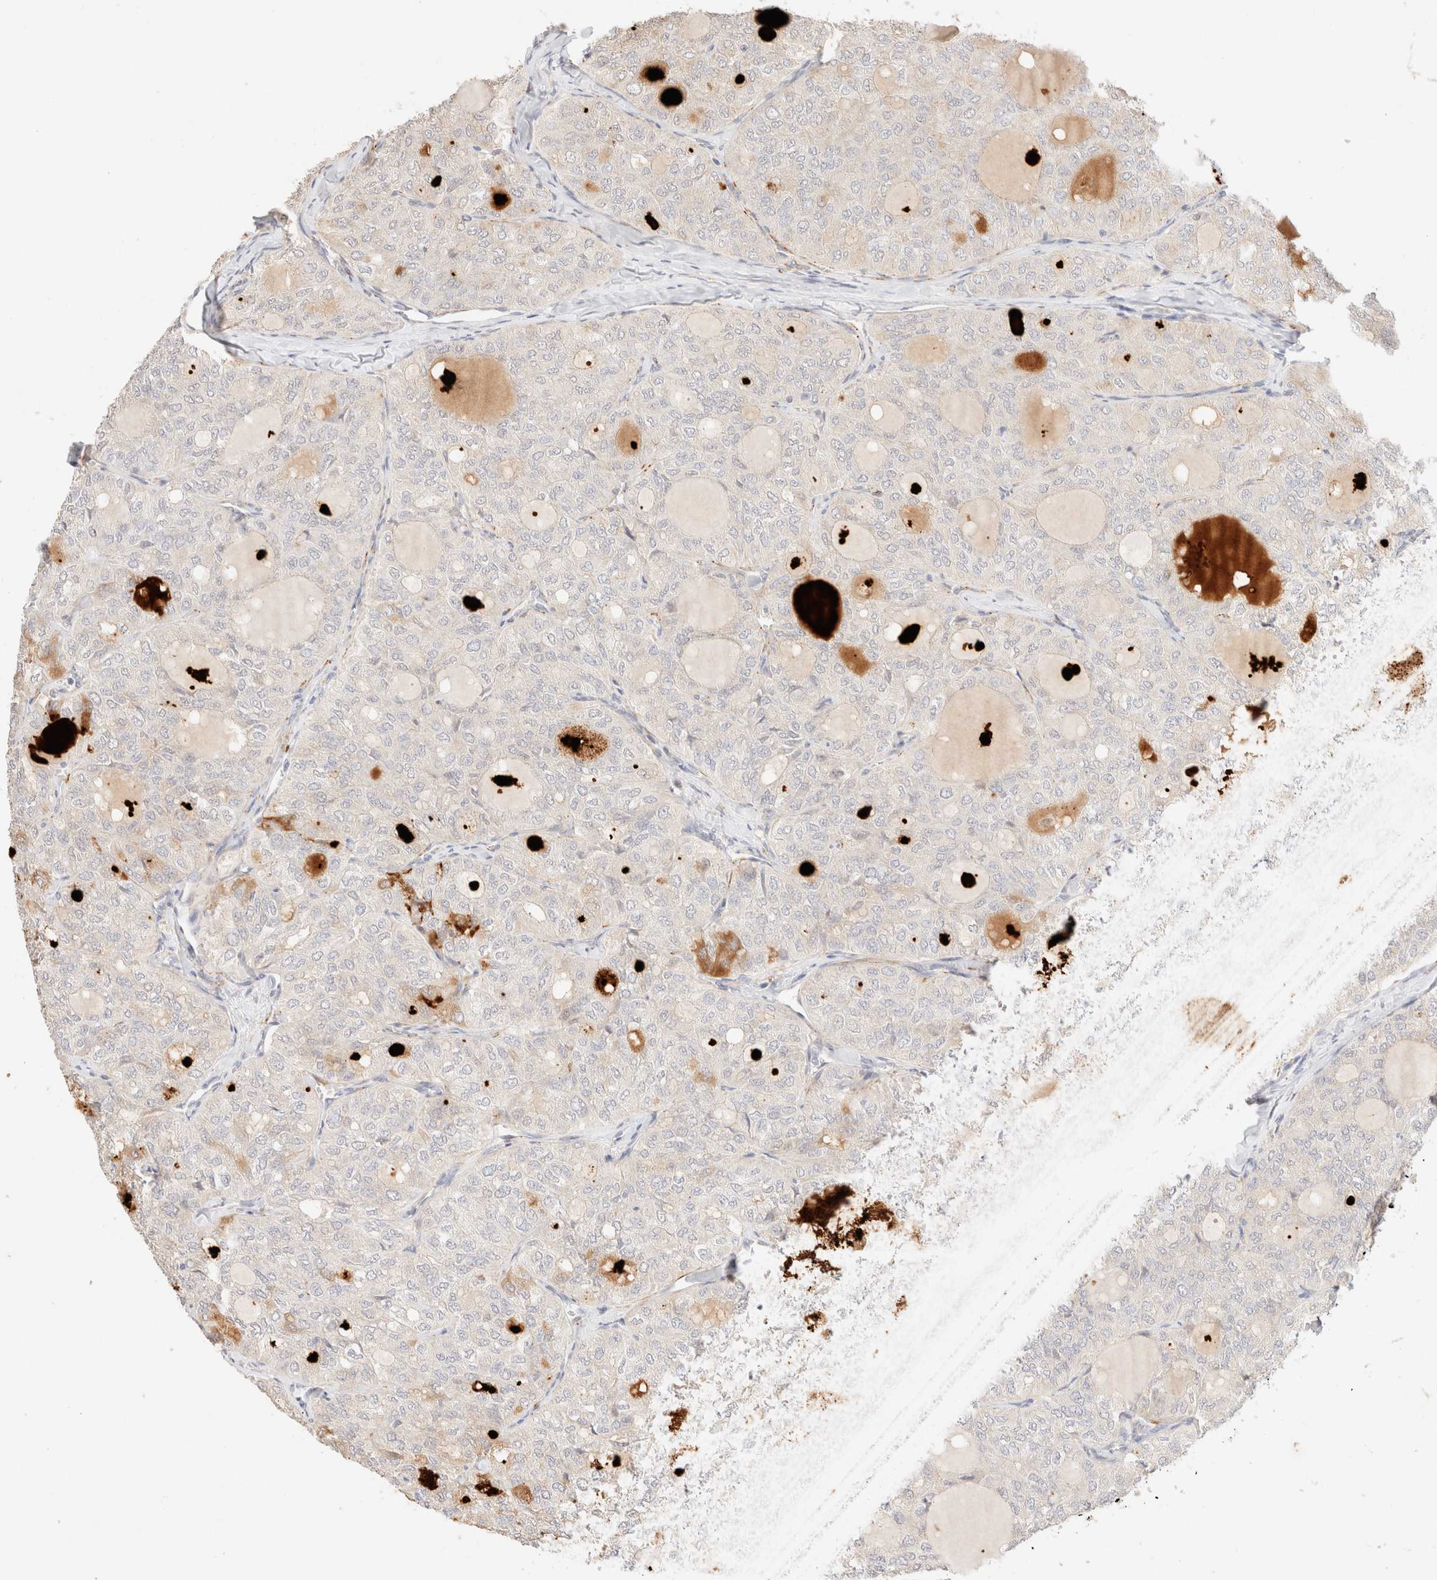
{"staining": {"intensity": "negative", "quantity": "none", "location": "none"}, "tissue": "thyroid cancer", "cell_type": "Tumor cells", "image_type": "cancer", "snomed": [{"axis": "morphology", "description": "Follicular adenoma carcinoma, NOS"}, {"axis": "topography", "description": "Thyroid gland"}], "caption": "Immunohistochemistry (IHC) micrograph of neoplastic tissue: human thyroid cancer stained with DAB shows no significant protein staining in tumor cells.", "gene": "SNTB1", "patient": {"sex": "male", "age": 75}}